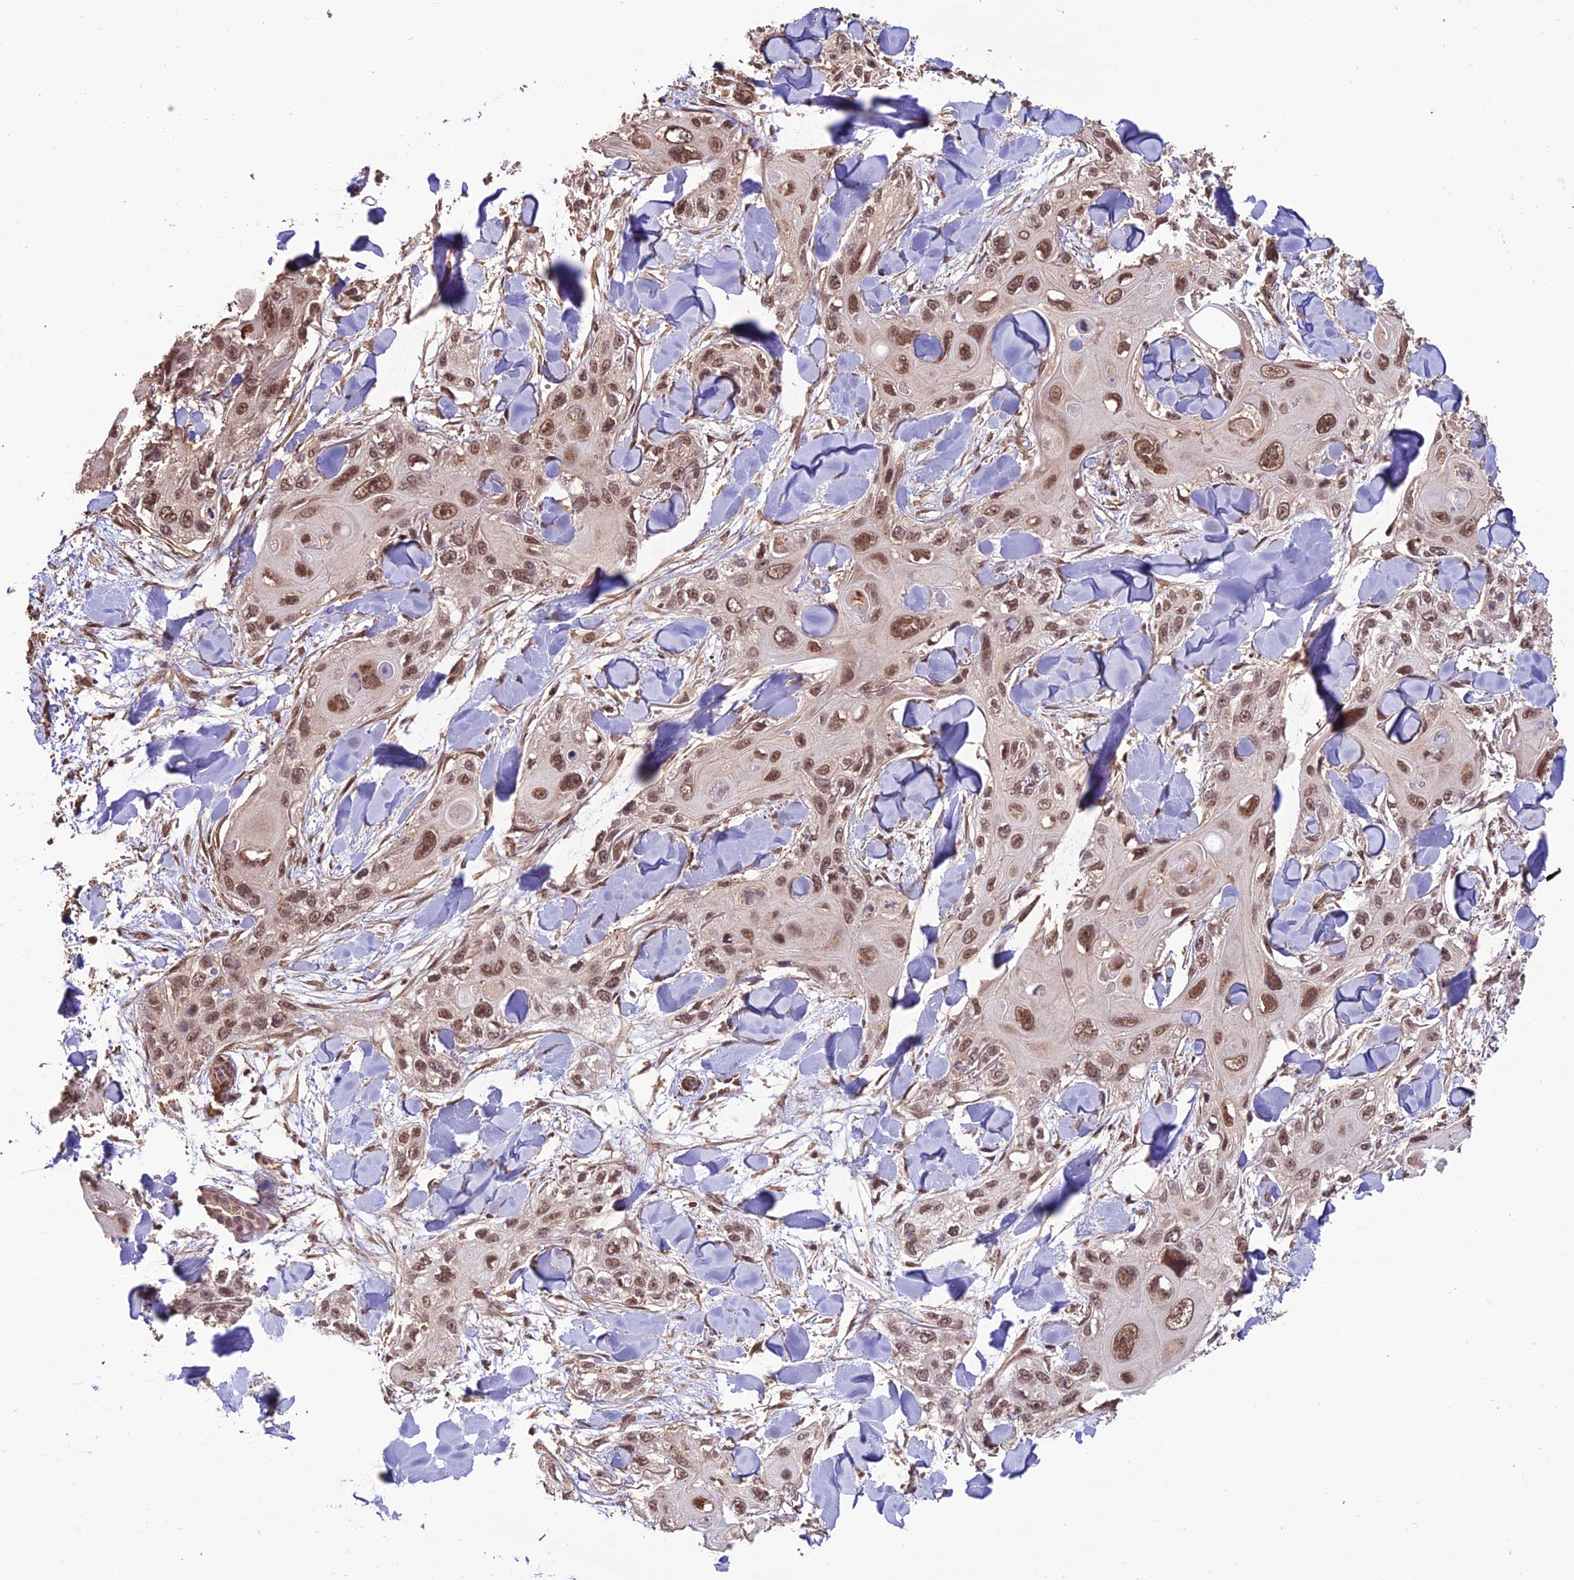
{"staining": {"intensity": "moderate", "quantity": ">75%", "location": "nuclear"}, "tissue": "skin cancer", "cell_type": "Tumor cells", "image_type": "cancer", "snomed": [{"axis": "morphology", "description": "Normal tissue, NOS"}, {"axis": "morphology", "description": "Squamous cell carcinoma, NOS"}, {"axis": "topography", "description": "Skin"}], "caption": "Immunohistochemistry (IHC) histopathology image of neoplastic tissue: human skin squamous cell carcinoma stained using immunohistochemistry demonstrates medium levels of moderate protein expression localized specifically in the nuclear of tumor cells, appearing as a nuclear brown color.", "gene": "CABIN1", "patient": {"sex": "male", "age": 72}}